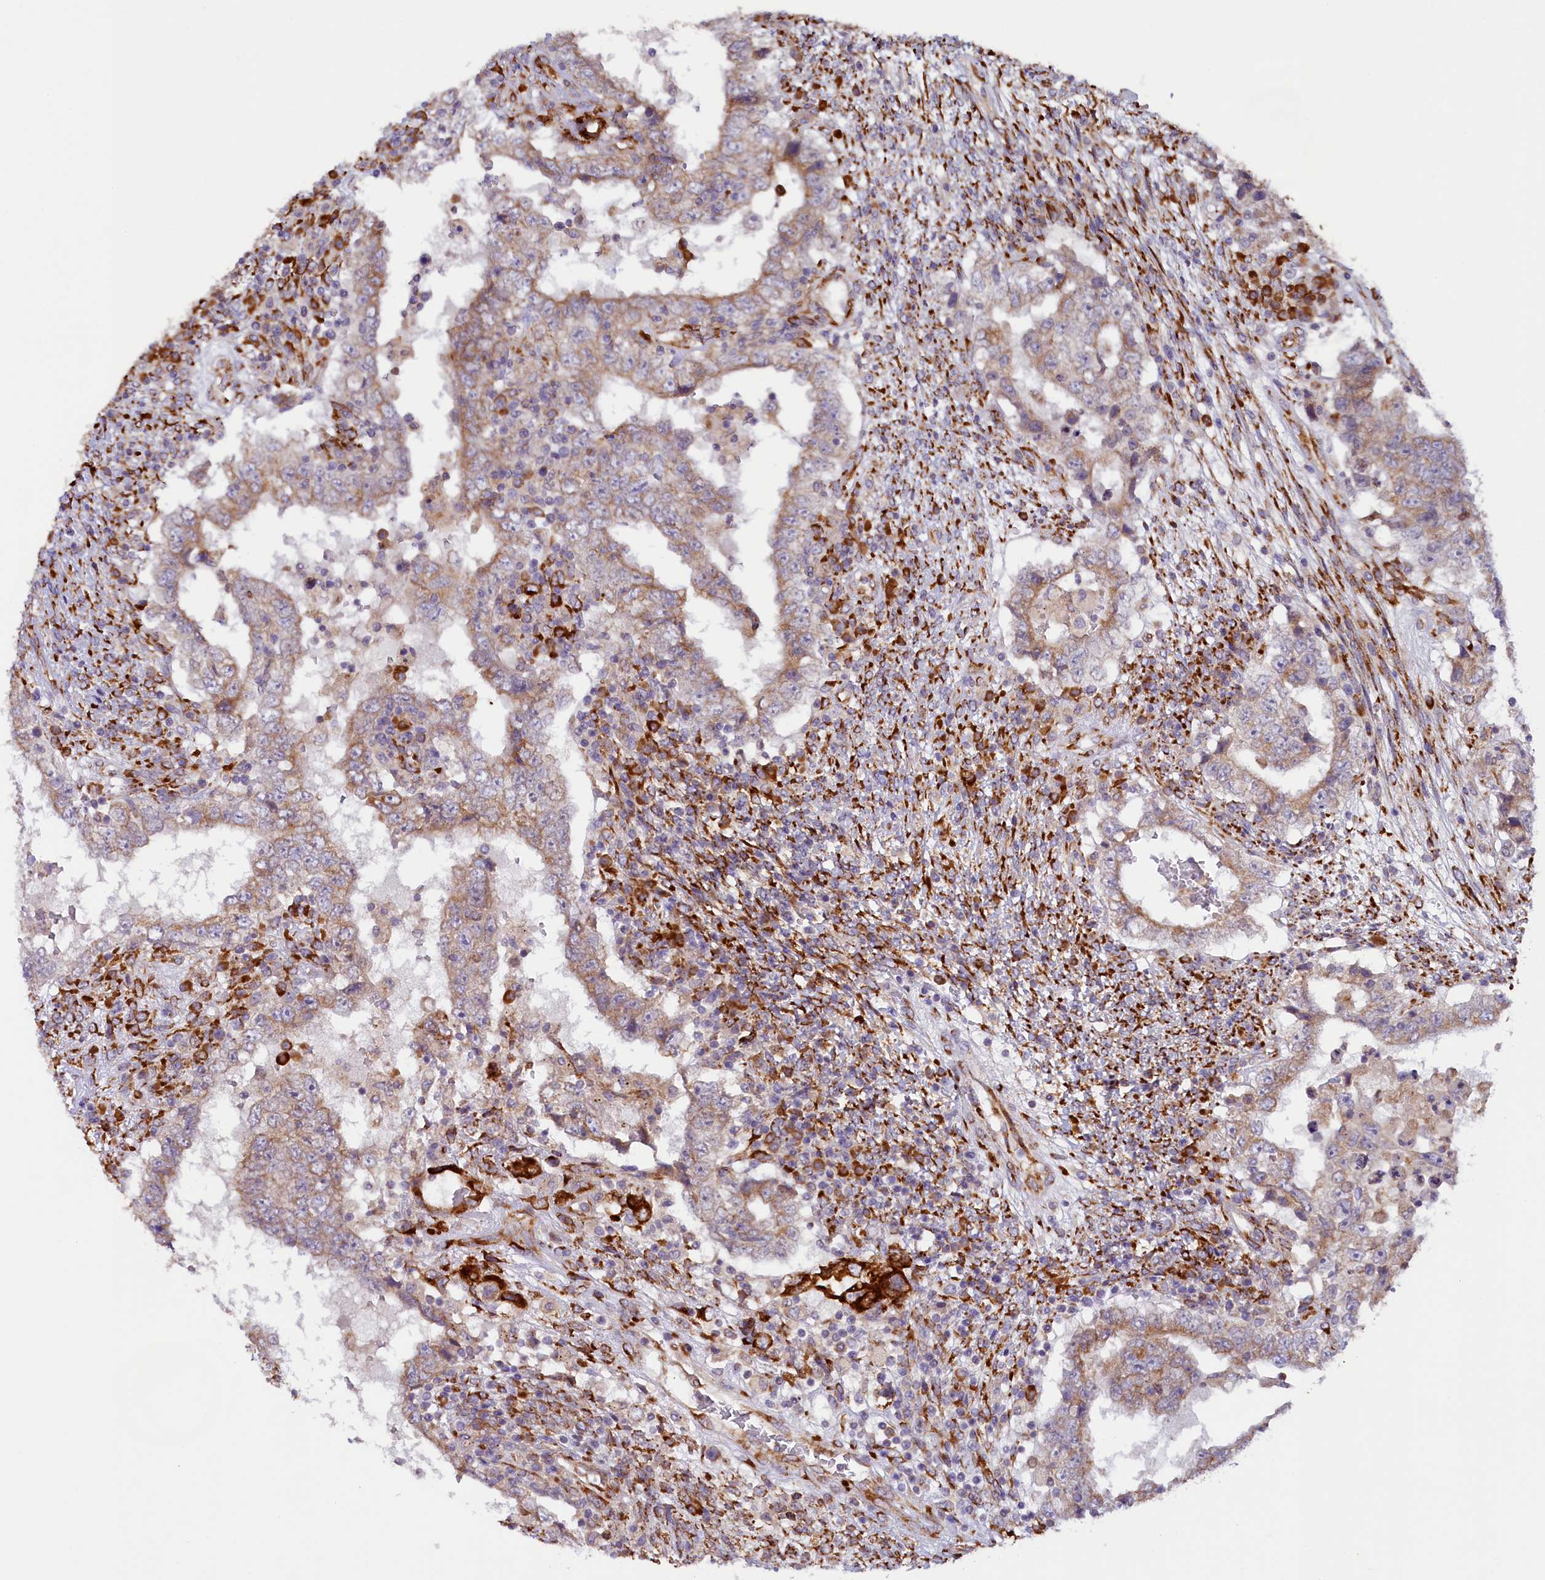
{"staining": {"intensity": "moderate", "quantity": ">75%", "location": "cytoplasmic/membranous"}, "tissue": "testis cancer", "cell_type": "Tumor cells", "image_type": "cancer", "snomed": [{"axis": "morphology", "description": "Carcinoma, Embryonal, NOS"}, {"axis": "topography", "description": "Testis"}], "caption": "An image of testis cancer (embryonal carcinoma) stained for a protein demonstrates moderate cytoplasmic/membranous brown staining in tumor cells.", "gene": "SSC5D", "patient": {"sex": "male", "age": 26}}